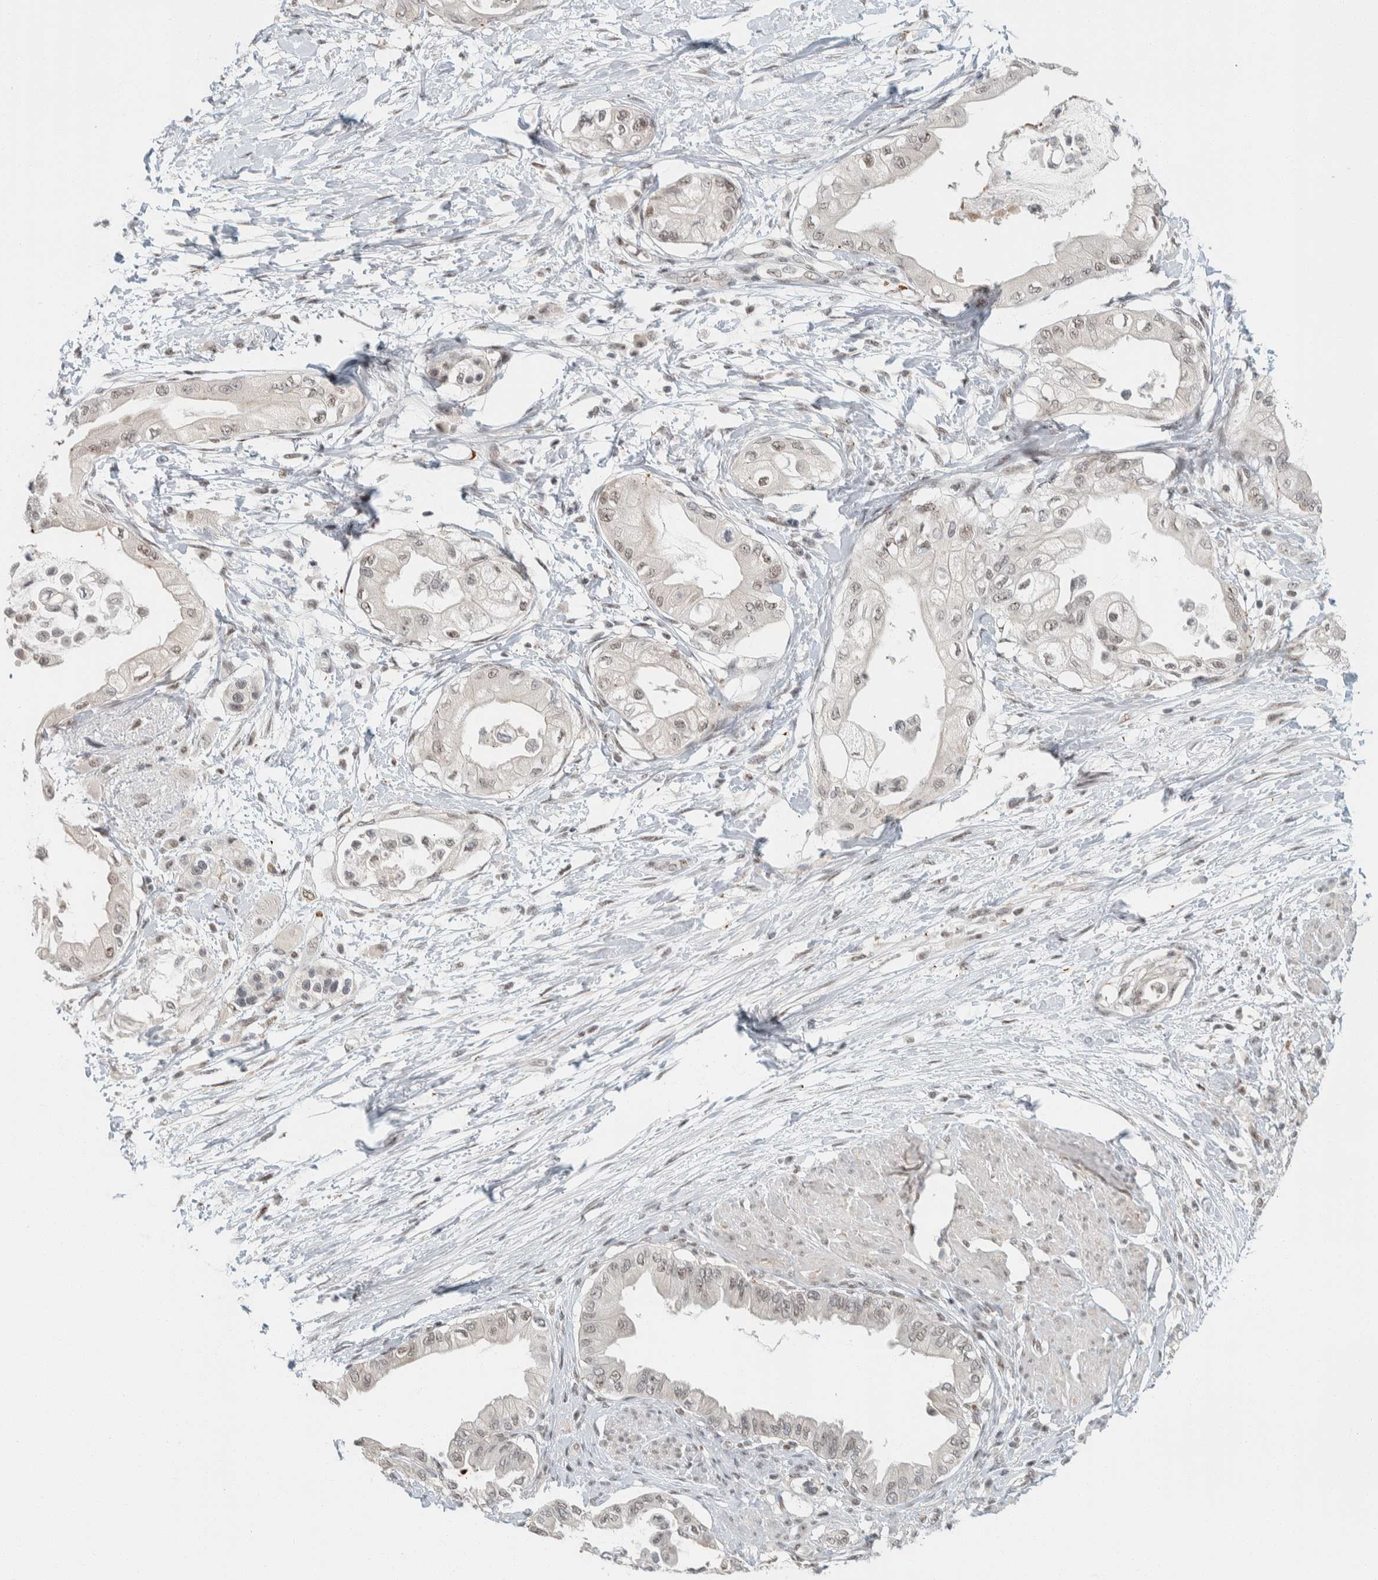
{"staining": {"intensity": "weak", "quantity": ">75%", "location": "nuclear"}, "tissue": "pancreatic cancer", "cell_type": "Tumor cells", "image_type": "cancer", "snomed": [{"axis": "morphology", "description": "Normal tissue, NOS"}, {"axis": "morphology", "description": "Adenocarcinoma, NOS"}, {"axis": "topography", "description": "Pancreas"}, {"axis": "topography", "description": "Duodenum"}], "caption": "Immunohistochemical staining of human pancreatic cancer demonstrates weak nuclear protein expression in about >75% of tumor cells.", "gene": "ZBTB2", "patient": {"sex": "female", "age": 60}}